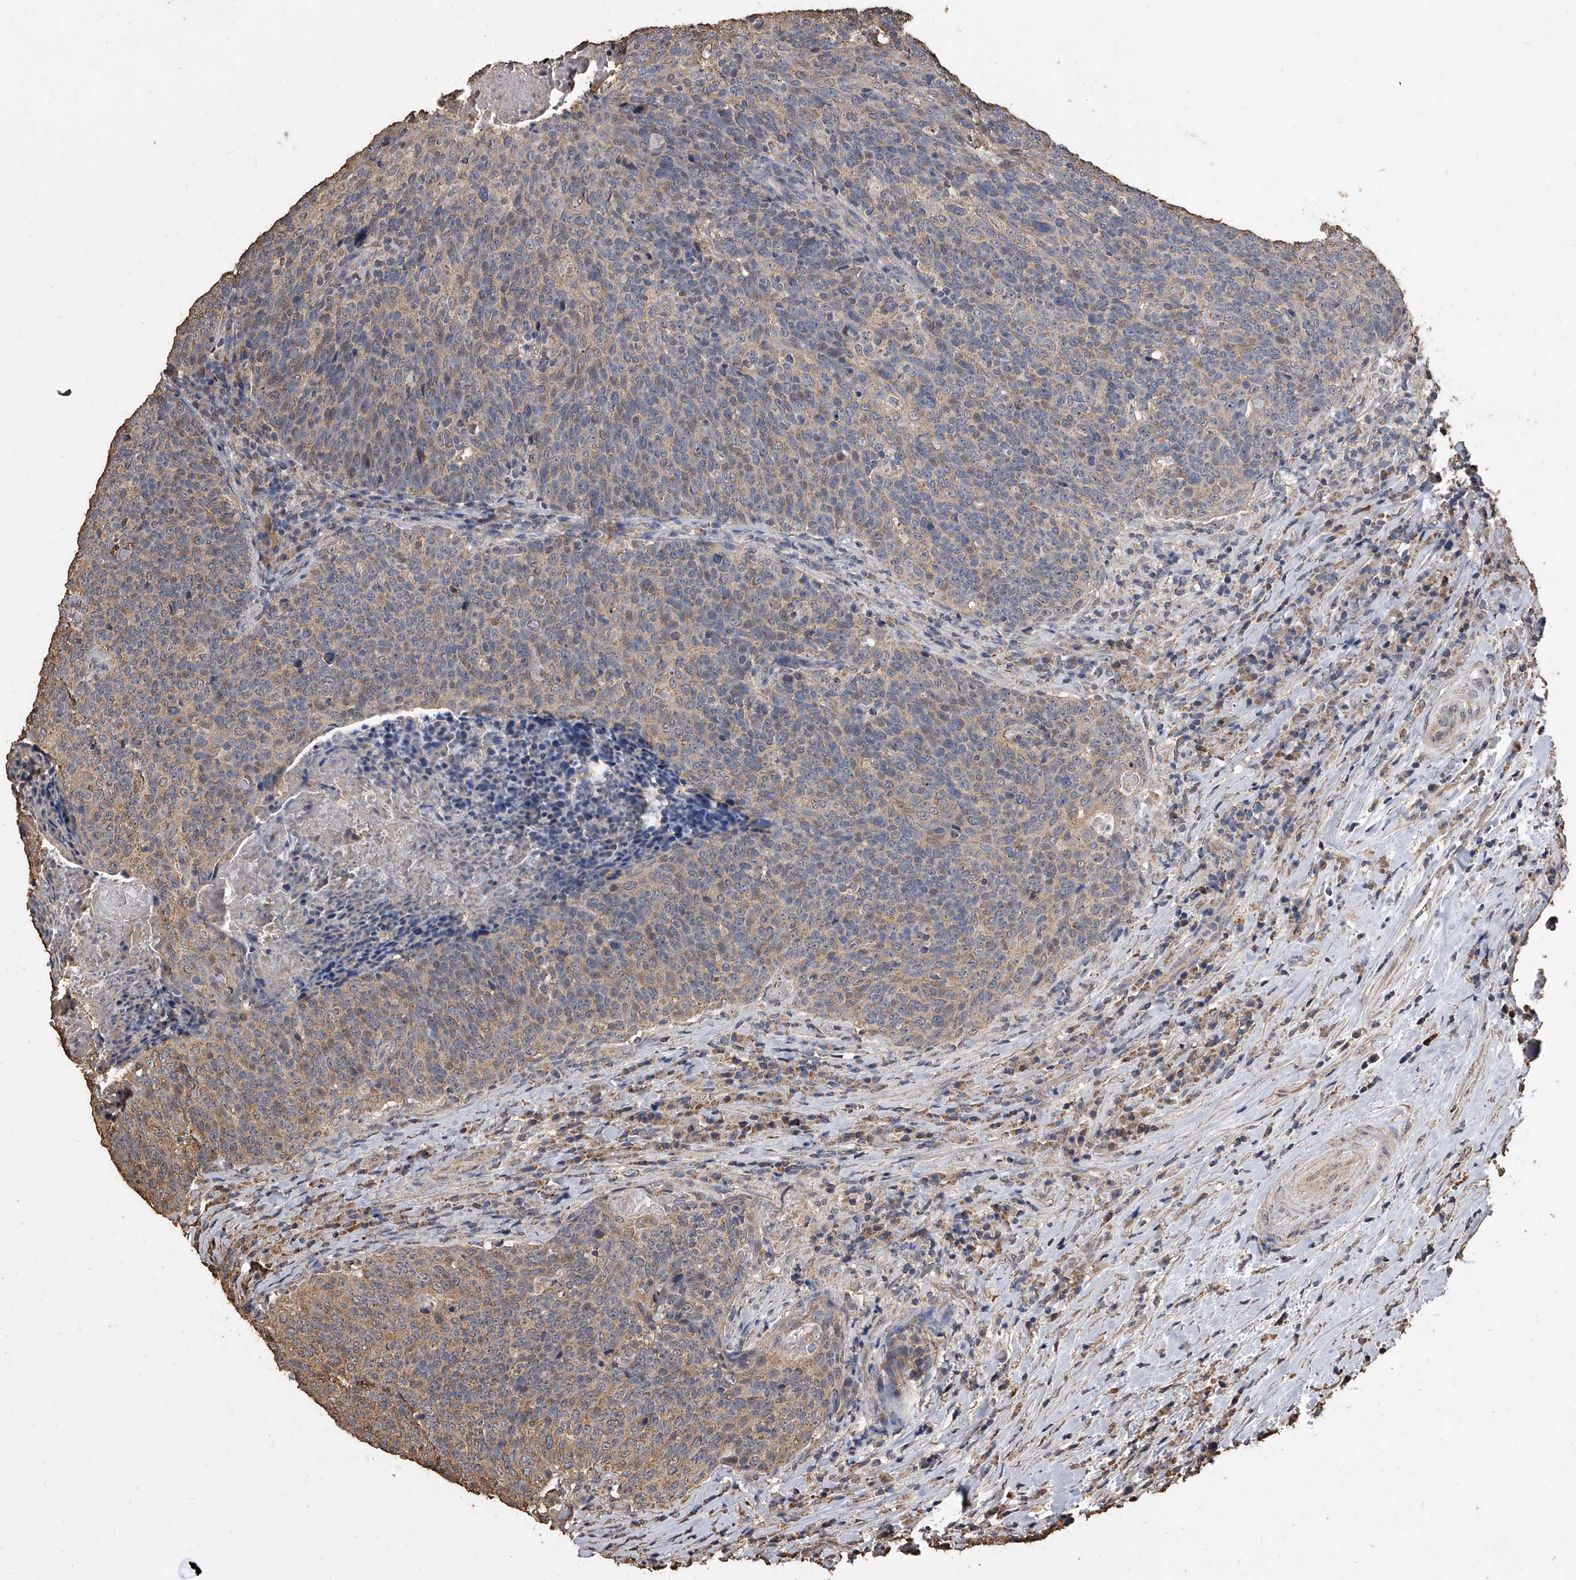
{"staining": {"intensity": "moderate", "quantity": "25%-75%", "location": "cytoplasmic/membranous"}, "tissue": "head and neck cancer", "cell_type": "Tumor cells", "image_type": "cancer", "snomed": [{"axis": "morphology", "description": "Squamous cell carcinoma, NOS"}, {"axis": "morphology", "description": "Squamous cell carcinoma, metastatic, NOS"}, {"axis": "topography", "description": "Lymph node"}, {"axis": "topography", "description": "Head-Neck"}], "caption": "Immunohistochemical staining of head and neck metastatic squamous cell carcinoma shows medium levels of moderate cytoplasmic/membranous staining in about 25%-75% of tumor cells. (IHC, brightfield microscopy, high magnification).", "gene": "MRPL28", "patient": {"sex": "male", "age": 62}}